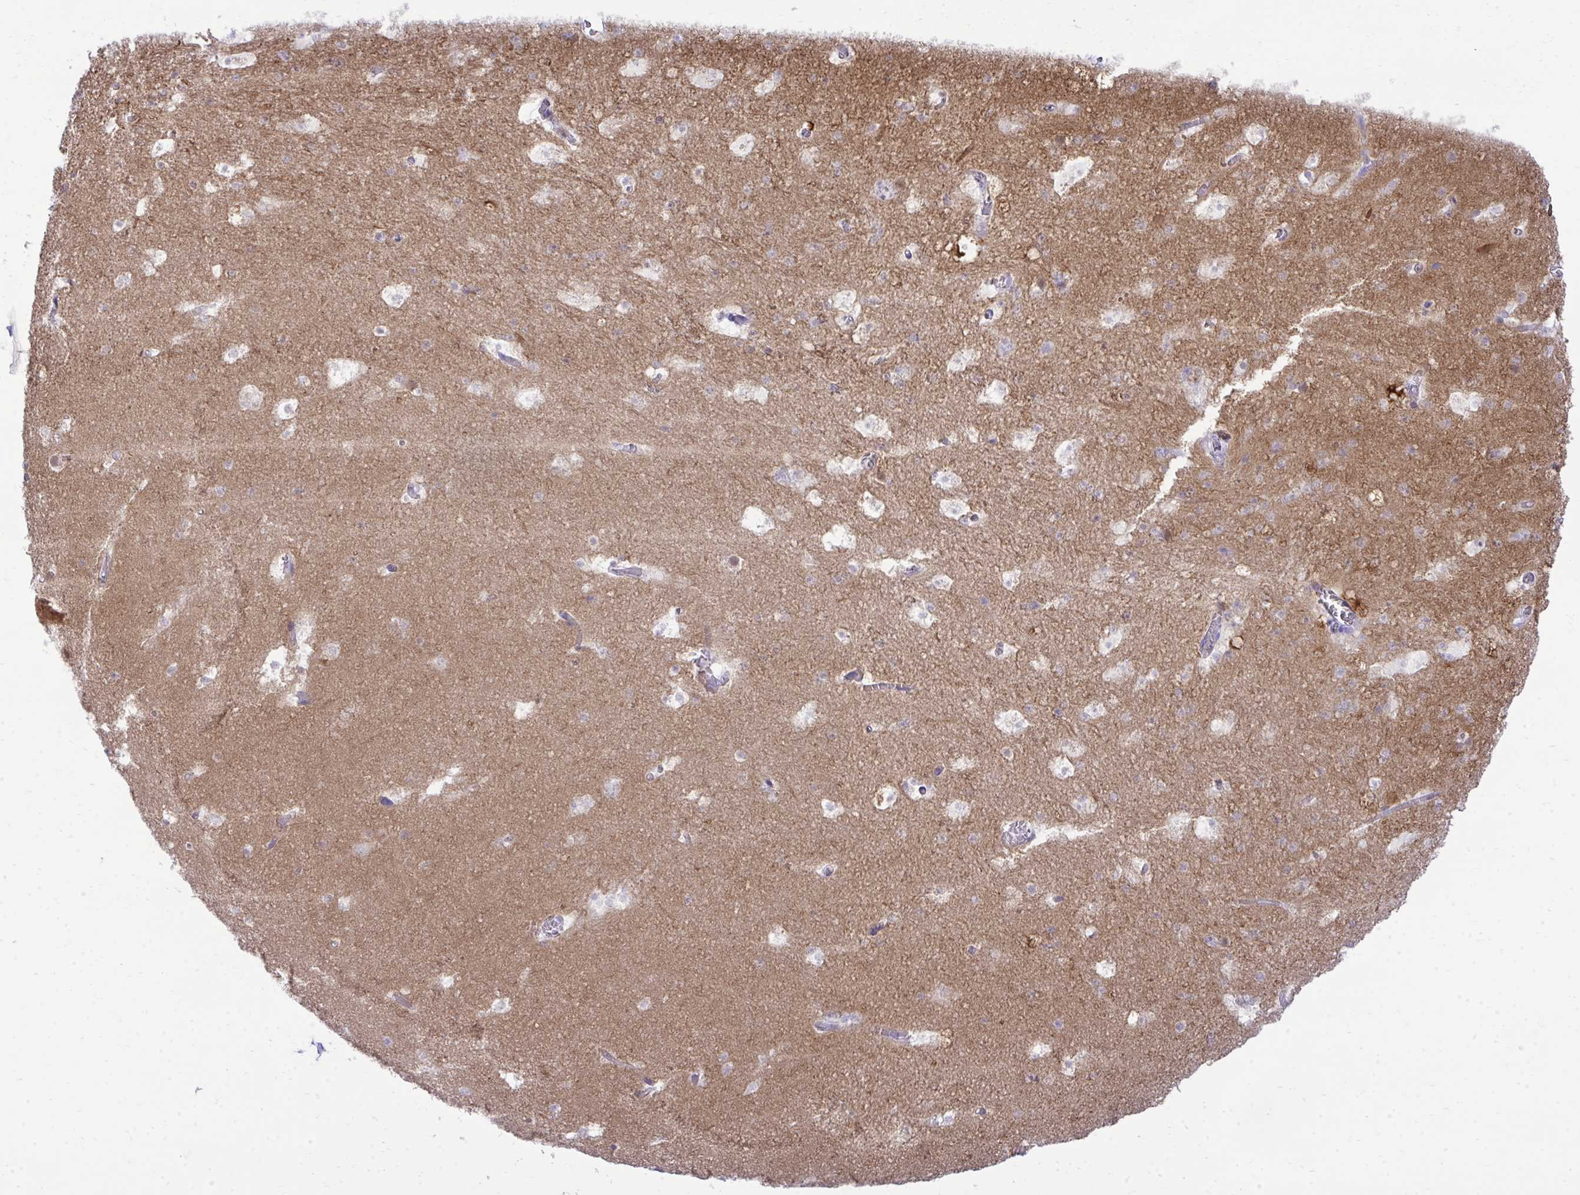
{"staining": {"intensity": "moderate", "quantity": "<25%", "location": "cytoplasmic/membranous,nuclear"}, "tissue": "hippocampus", "cell_type": "Glial cells", "image_type": "normal", "snomed": [{"axis": "morphology", "description": "Normal tissue, NOS"}, {"axis": "topography", "description": "Hippocampus"}], "caption": "Immunohistochemical staining of normal human hippocampus exhibits moderate cytoplasmic/membranous,nuclear protein staining in approximately <25% of glial cells.", "gene": "PGM2L1", "patient": {"sex": "female", "age": 42}}